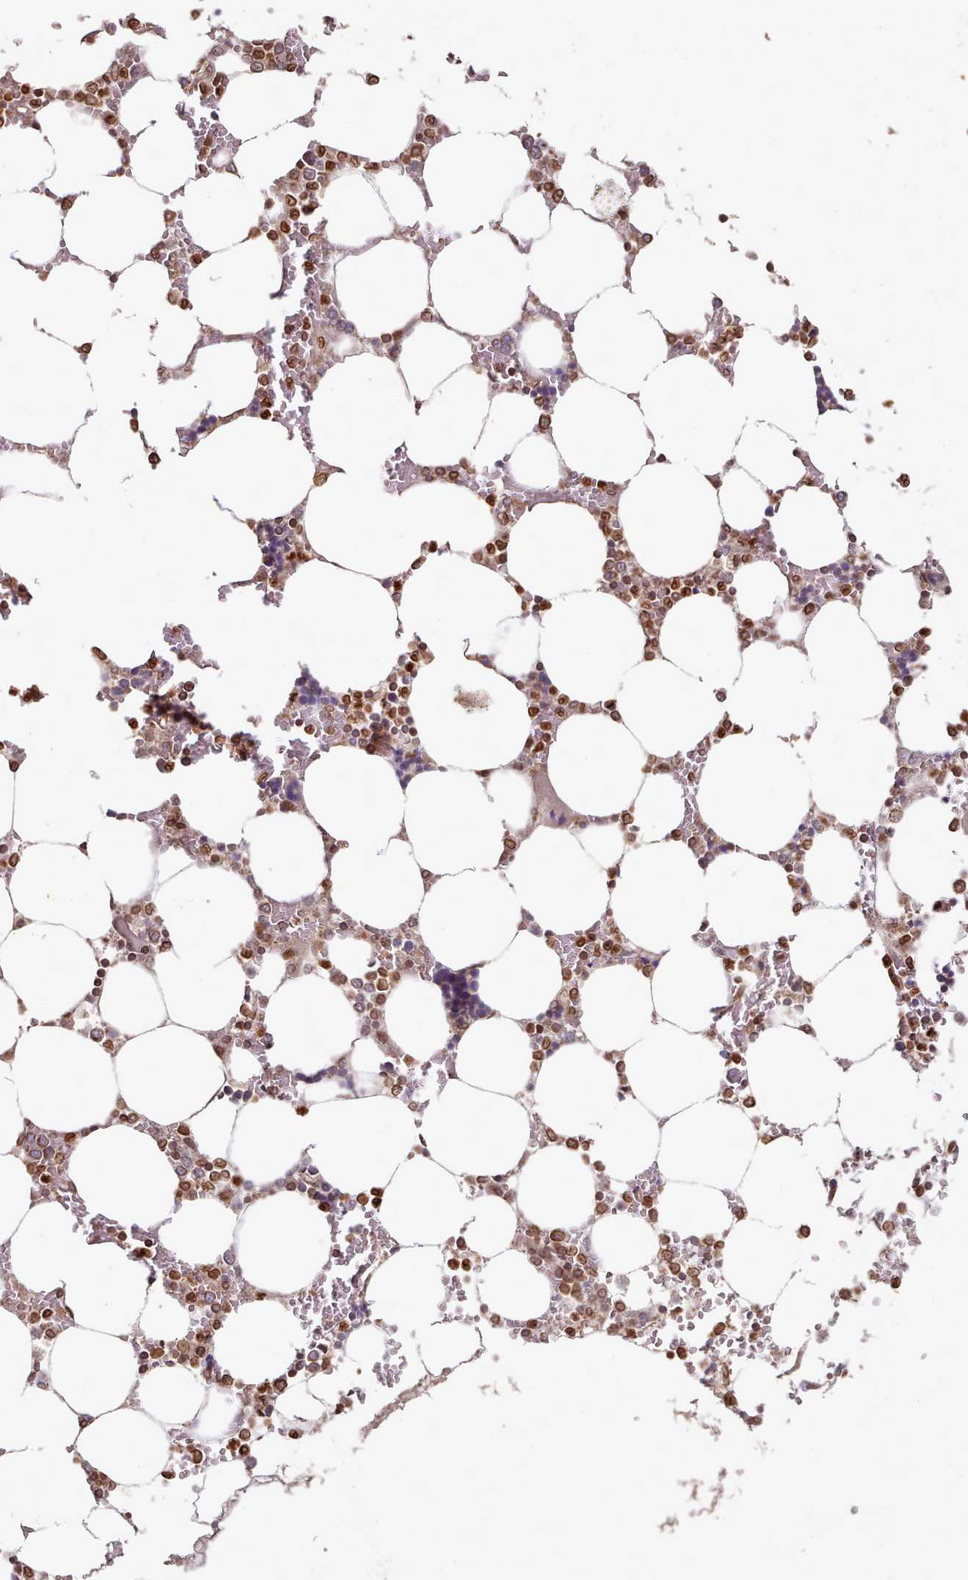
{"staining": {"intensity": "moderate", "quantity": ">75%", "location": "cytoplasmic/membranous,nuclear"}, "tissue": "bone marrow", "cell_type": "Hematopoietic cells", "image_type": "normal", "snomed": [{"axis": "morphology", "description": "Normal tissue, NOS"}, {"axis": "topography", "description": "Bone marrow"}], "caption": "A medium amount of moderate cytoplasmic/membranous,nuclear staining is present in approximately >75% of hematopoietic cells in benign bone marrow.", "gene": "TOR1AIP1", "patient": {"sex": "male", "age": 64}}